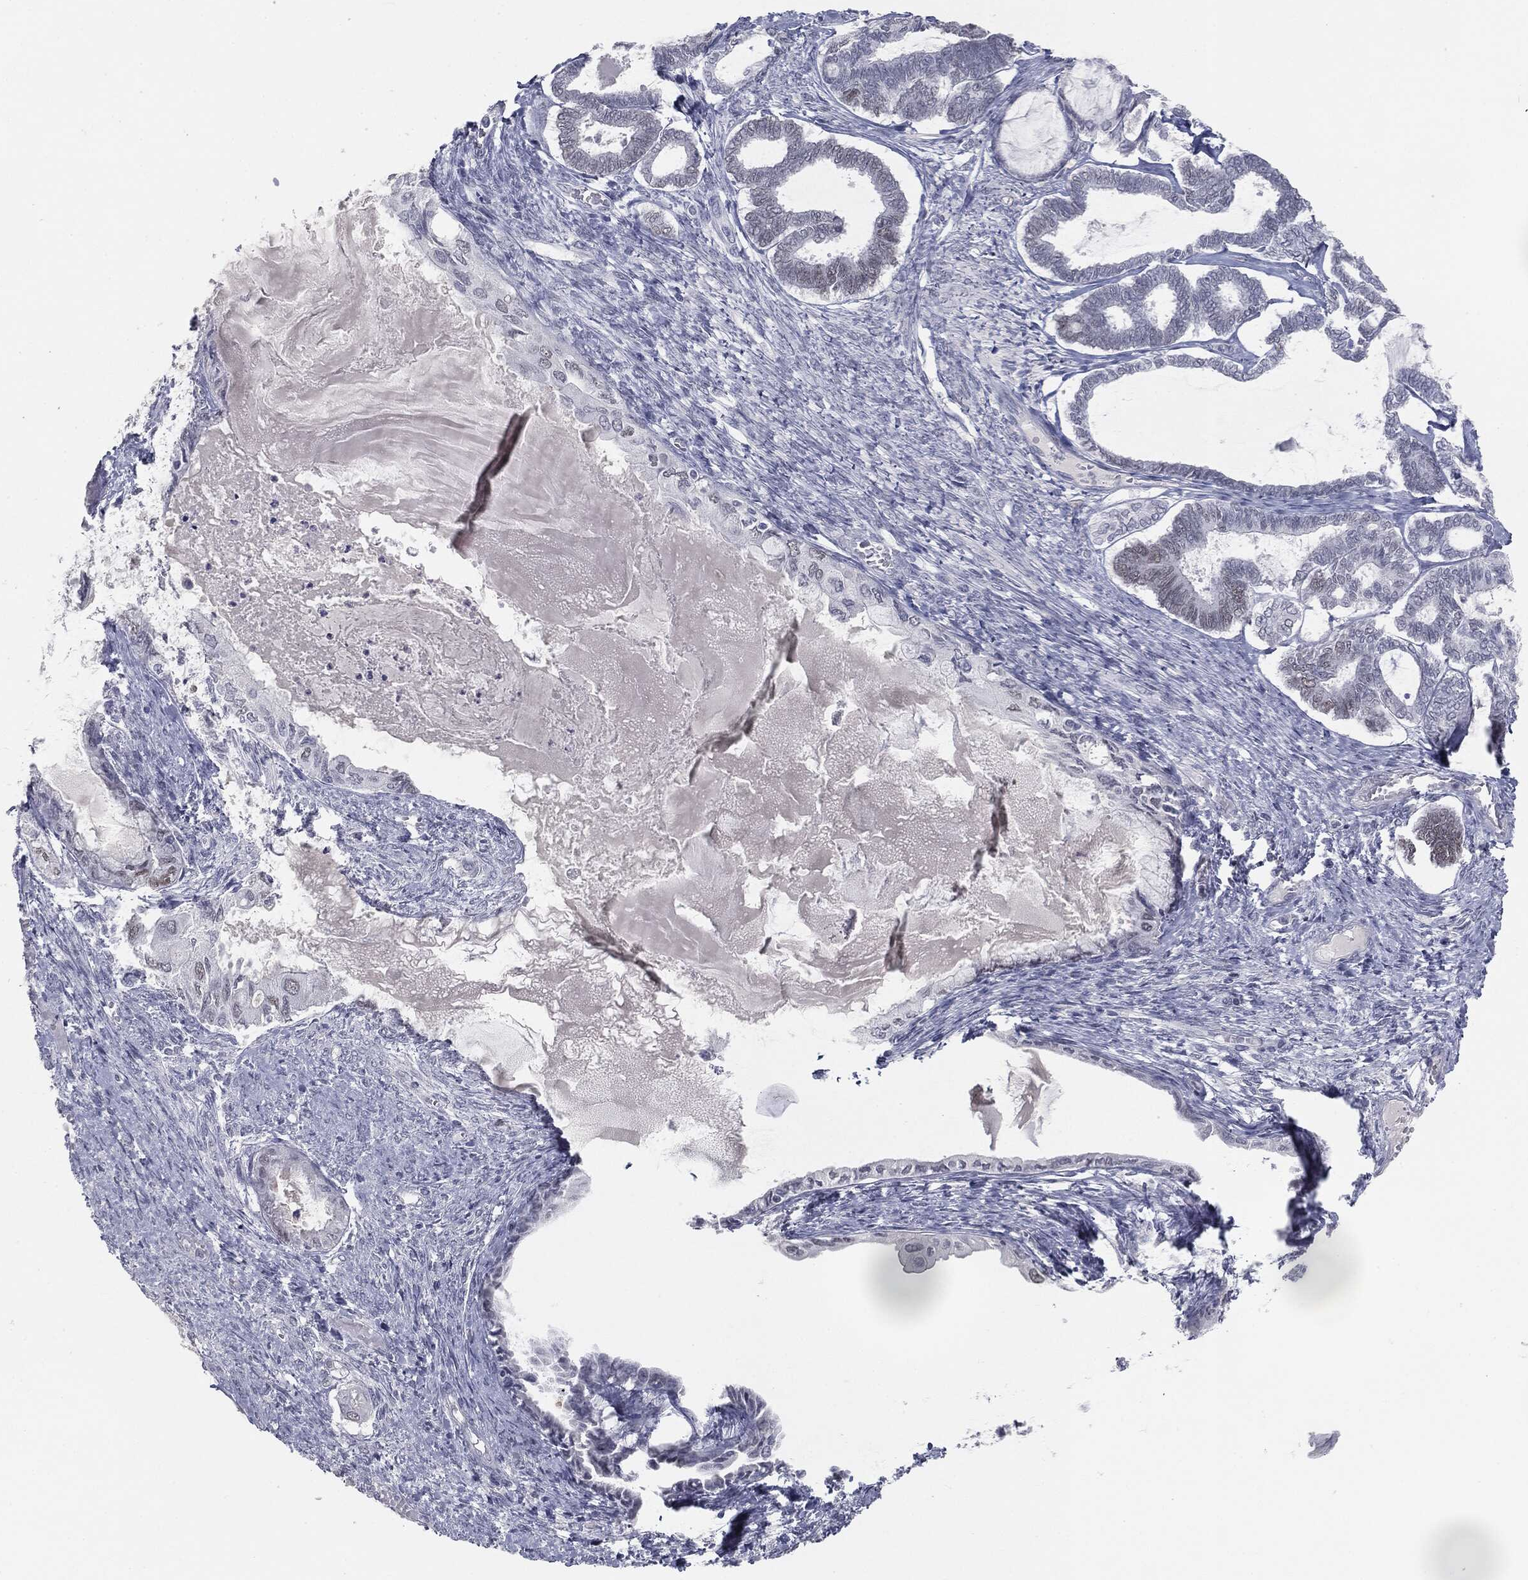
{"staining": {"intensity": "weak", "quantity": "<25%", "location": "nuclear"}, "tissue": "ovarian cancer", "cell_type": "Tumor cells", "image_type": "cancer", "snomed": [{"axis": "morphology", "description": "Carcinoma, endometroid"}, {"axis": "topography", "description": "Ovary"}], "caption": "Human ovarian cancer (endometroid carcinoma) stained for a protein using IHC displays no staining in tumor cells.", "gene": "PRAME", "patient": {"sex": "female", "age": 70}}